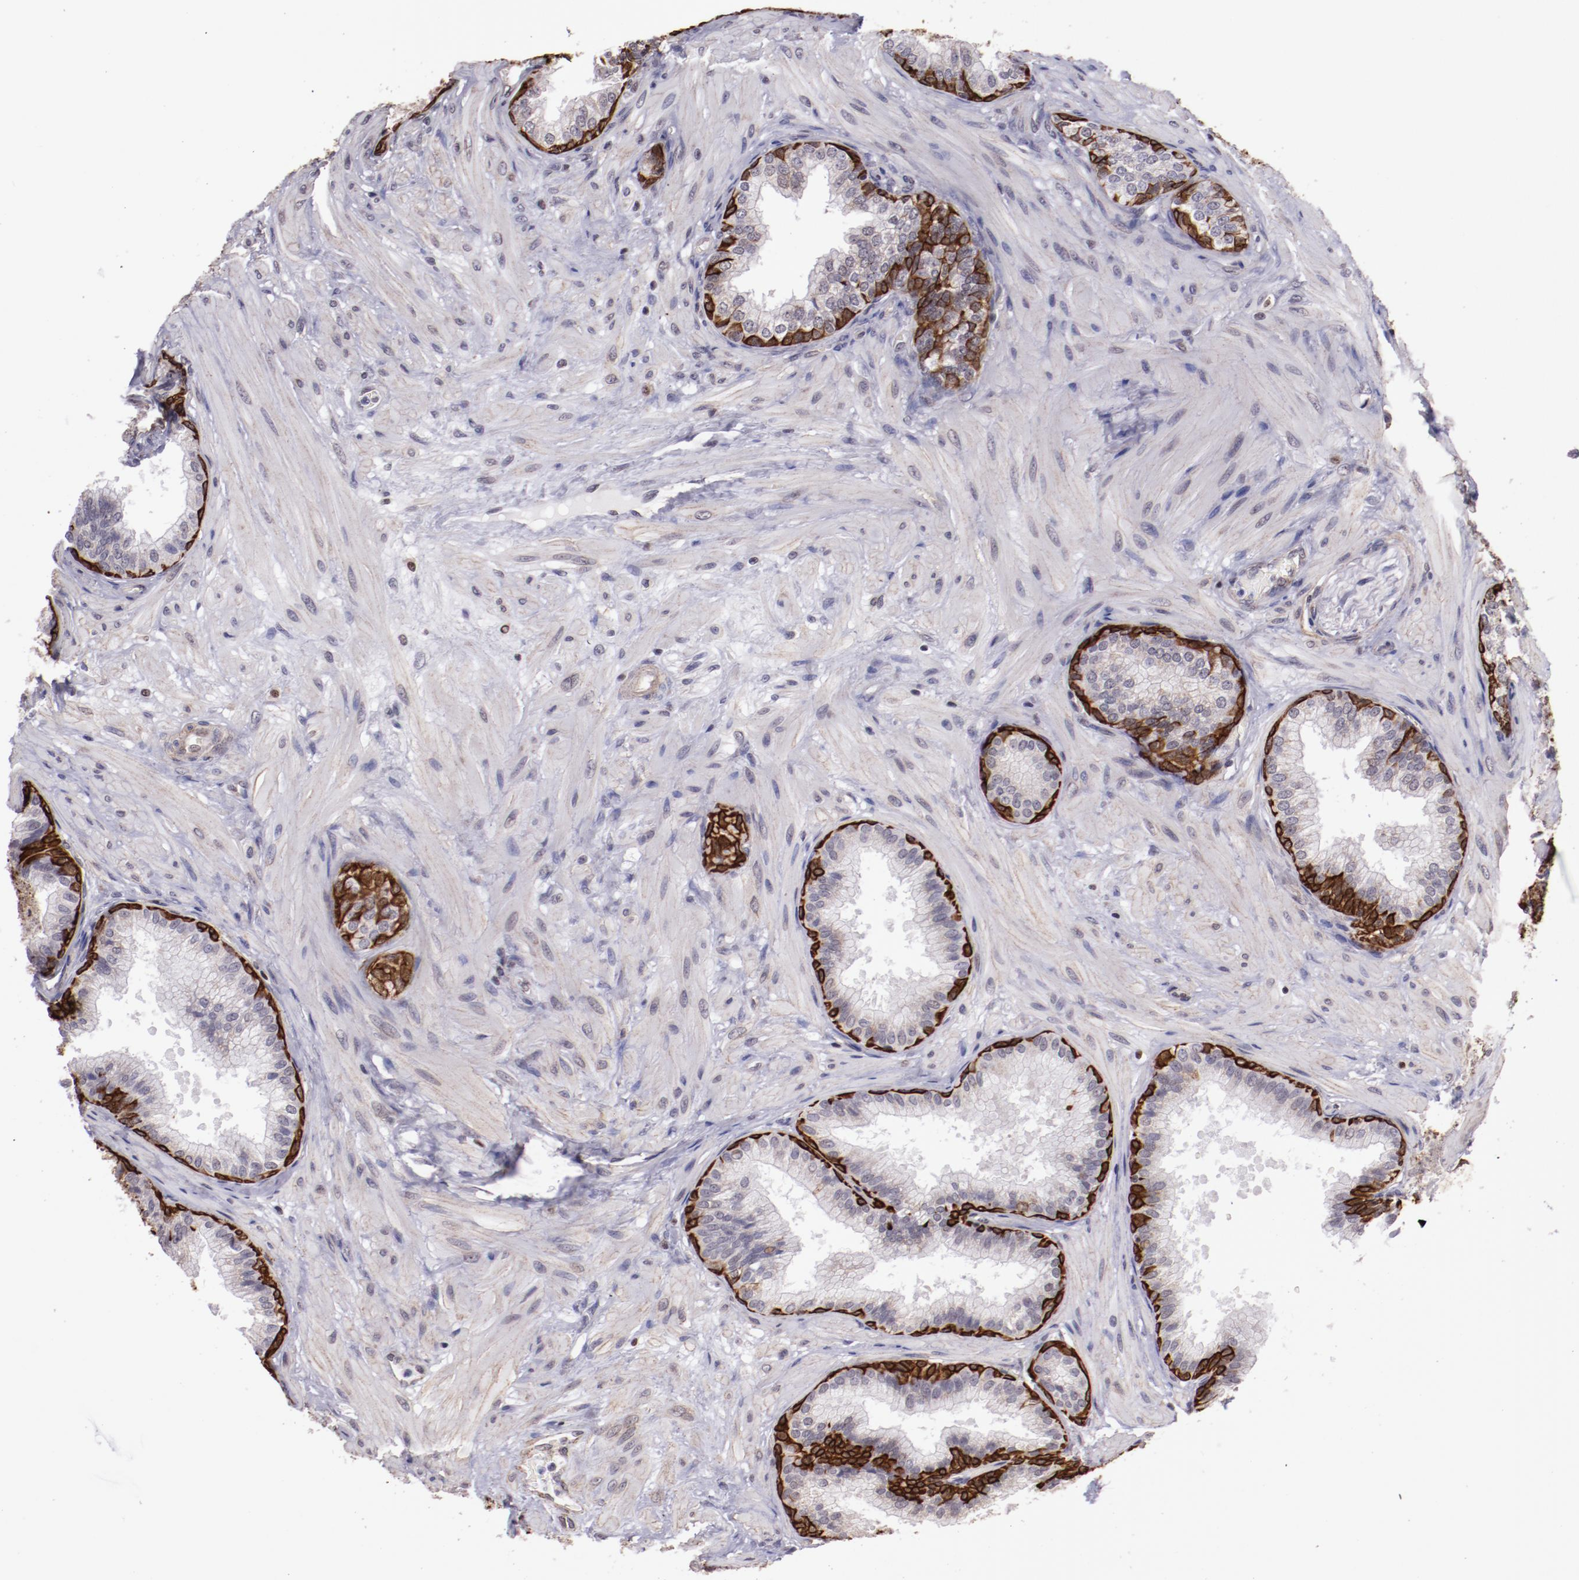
{"staining": {"intensity": "strong", "quantity": "25%-75%", "location": "cytoplasmic/membranous"}, "tissue": "prostate", "cell_type": "Glandular cells", "image_type": "normal", "snomed": [{"axis": "morphology", "description": "Normal tissue, NOS"}, {"axis": "topography", "description": "Prostate"}], "caption": "Protein analysis of normal prostate demonstrates strong cytoplasmic/membranous positivity in approximately 25%-75% of glandular cells.", "gene": "ELF1", "patient": {"sex": "male", "age": 60}}